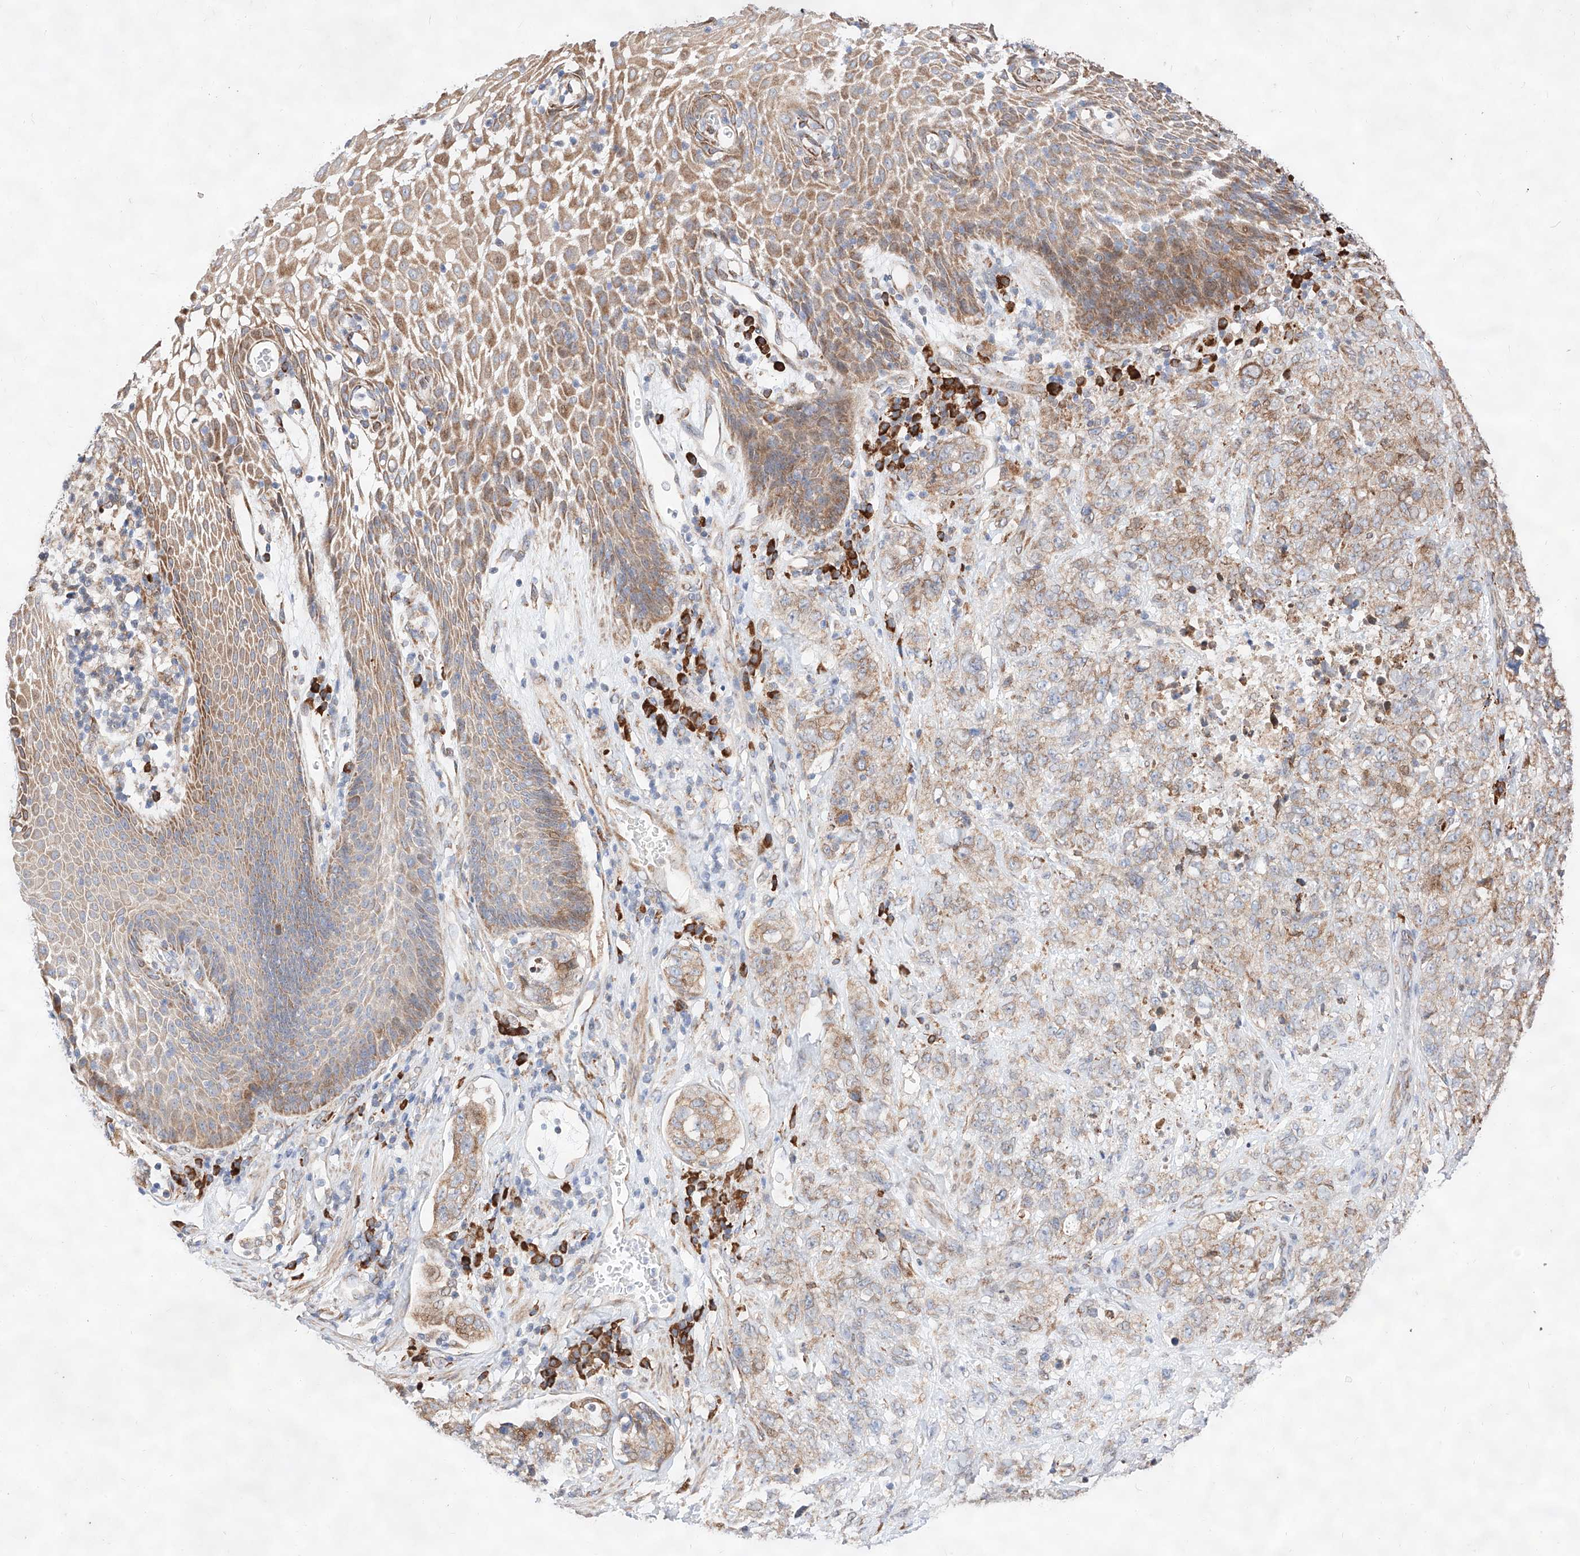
{"staining": {"intensity": "weak", "quantity": ">75%", "location": "cytoplasmic/membranous"}, "tissue": "stomach cancer", "cell_type": "Tumor cells", "image_type": "cancer", "snomed": [{"axis": "morphology", "description": "Adenocarcinoma, NOS"}, {"axis": "topography", "description": "Stomach"}], "caption": "About >75% of tumor cells in stomach adenocarcinoma demonstrate weak cytoplasmic/membranous protein staining as visualized by brown immunohistochemical staining.", "gene": "ATP9B", "patient": {"sex": "male", "age": 48}}